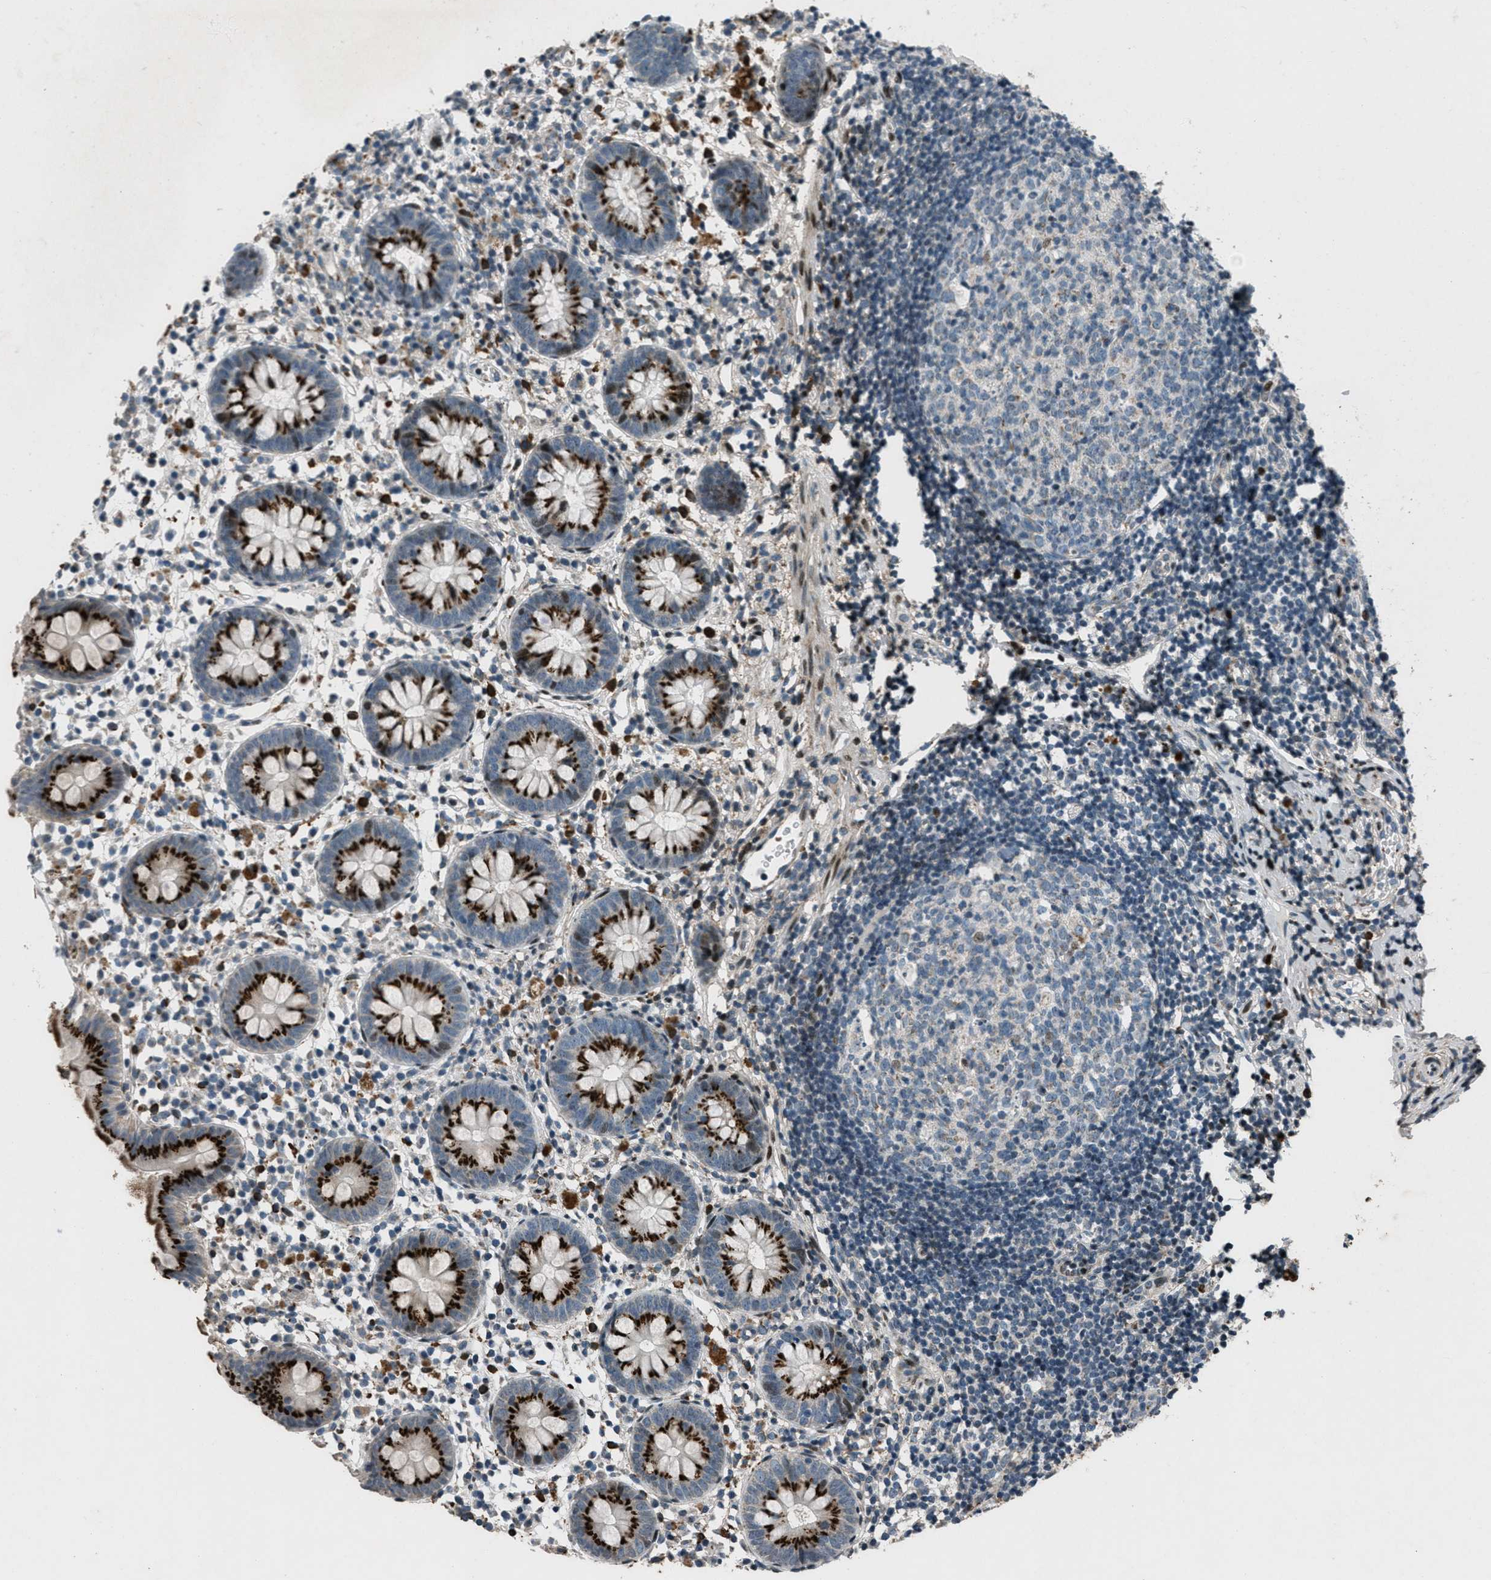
{"staining": {"intensity": "strong", "quantity": ">75%", "location": "cytoplasmic/membranous"}, "tissue": "appendix", "cell_type": "Glandular cells", "image_type": "normal", "snomed": [{"axis": "morphology", "description": "Normal tissue, NOS"}, {"axis": "topography", "description": "Appendix"}], "caption": "Approximately >75% of glandular cells in unremarkable human appendix display strong cytoplasmic/membranous protein expression as visualized by brown immunohistochemical staining.", "gene": "GPC6", "patient": {"sex": "female", "age": 20}}